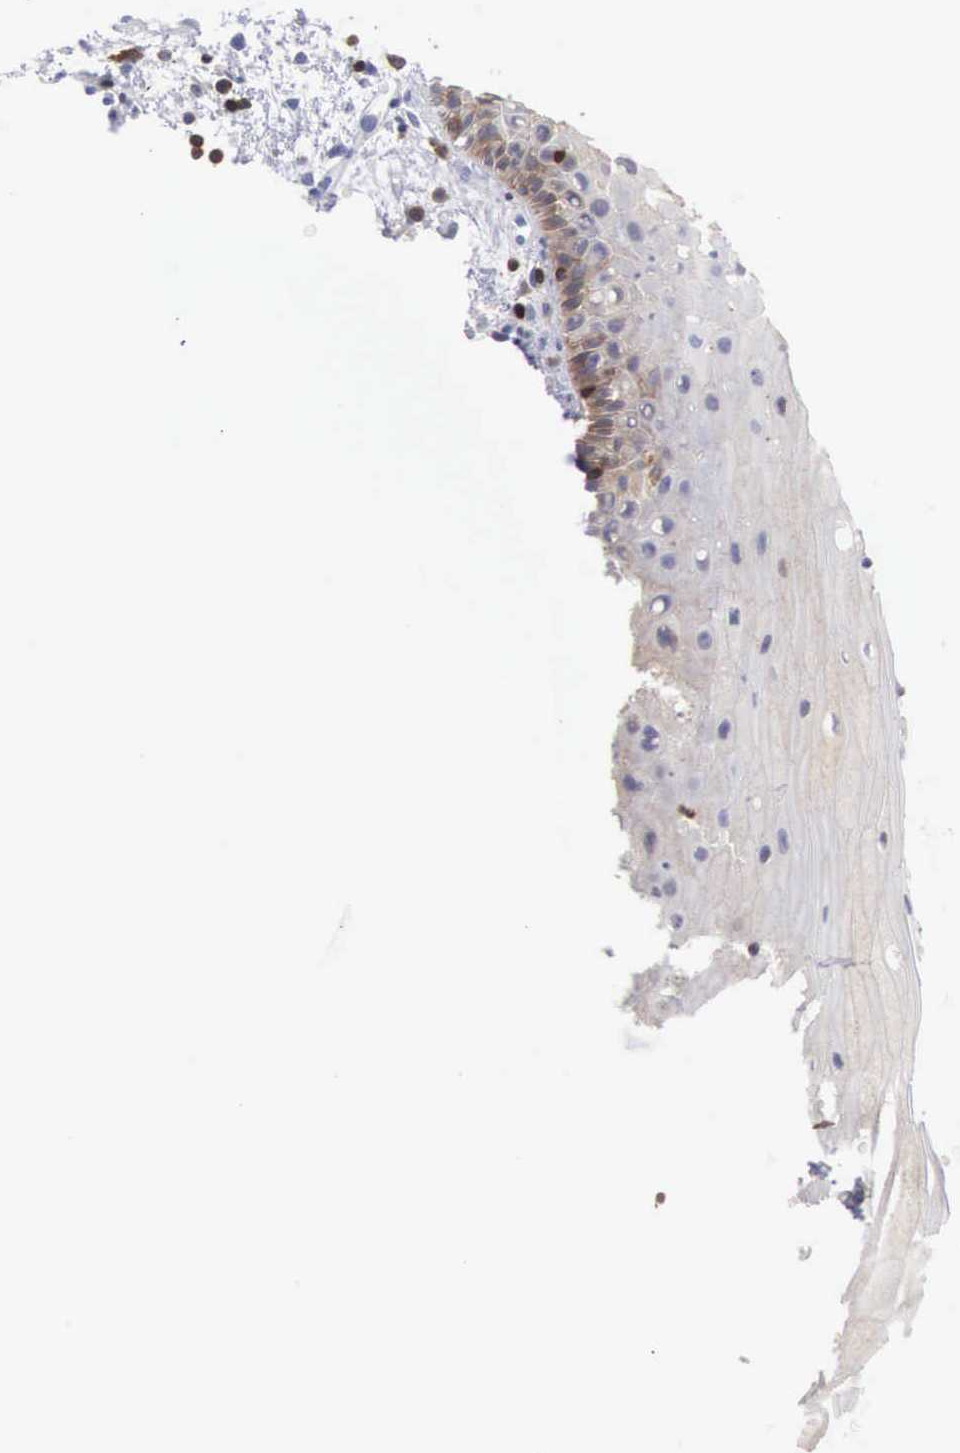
{"staining": {"intensity": "moderate", "quantity": "25%-75%", "location": "cytoplasmic/membranous"}, "tissue": "oral mucosa", "cell_type": "Squamous epithelial cells", "image_type": "normal", "snomed": [{"axis": "morphology", "description": "Normal tissue, NOS"}, {"axis": "topography", "description": "Oral tissue"}], "caption": "Oral mucosa stained with DAB (3,3'-diaminobenzidine) immunohistochemistry (IHC) reveals medium levels of moderate cytoplasmic/membranous staining in approximately 25%-75% of squamous epithelial cells.", "gene": "ENSG00000285304", "patient": {"sex": "male", "age": 54}}